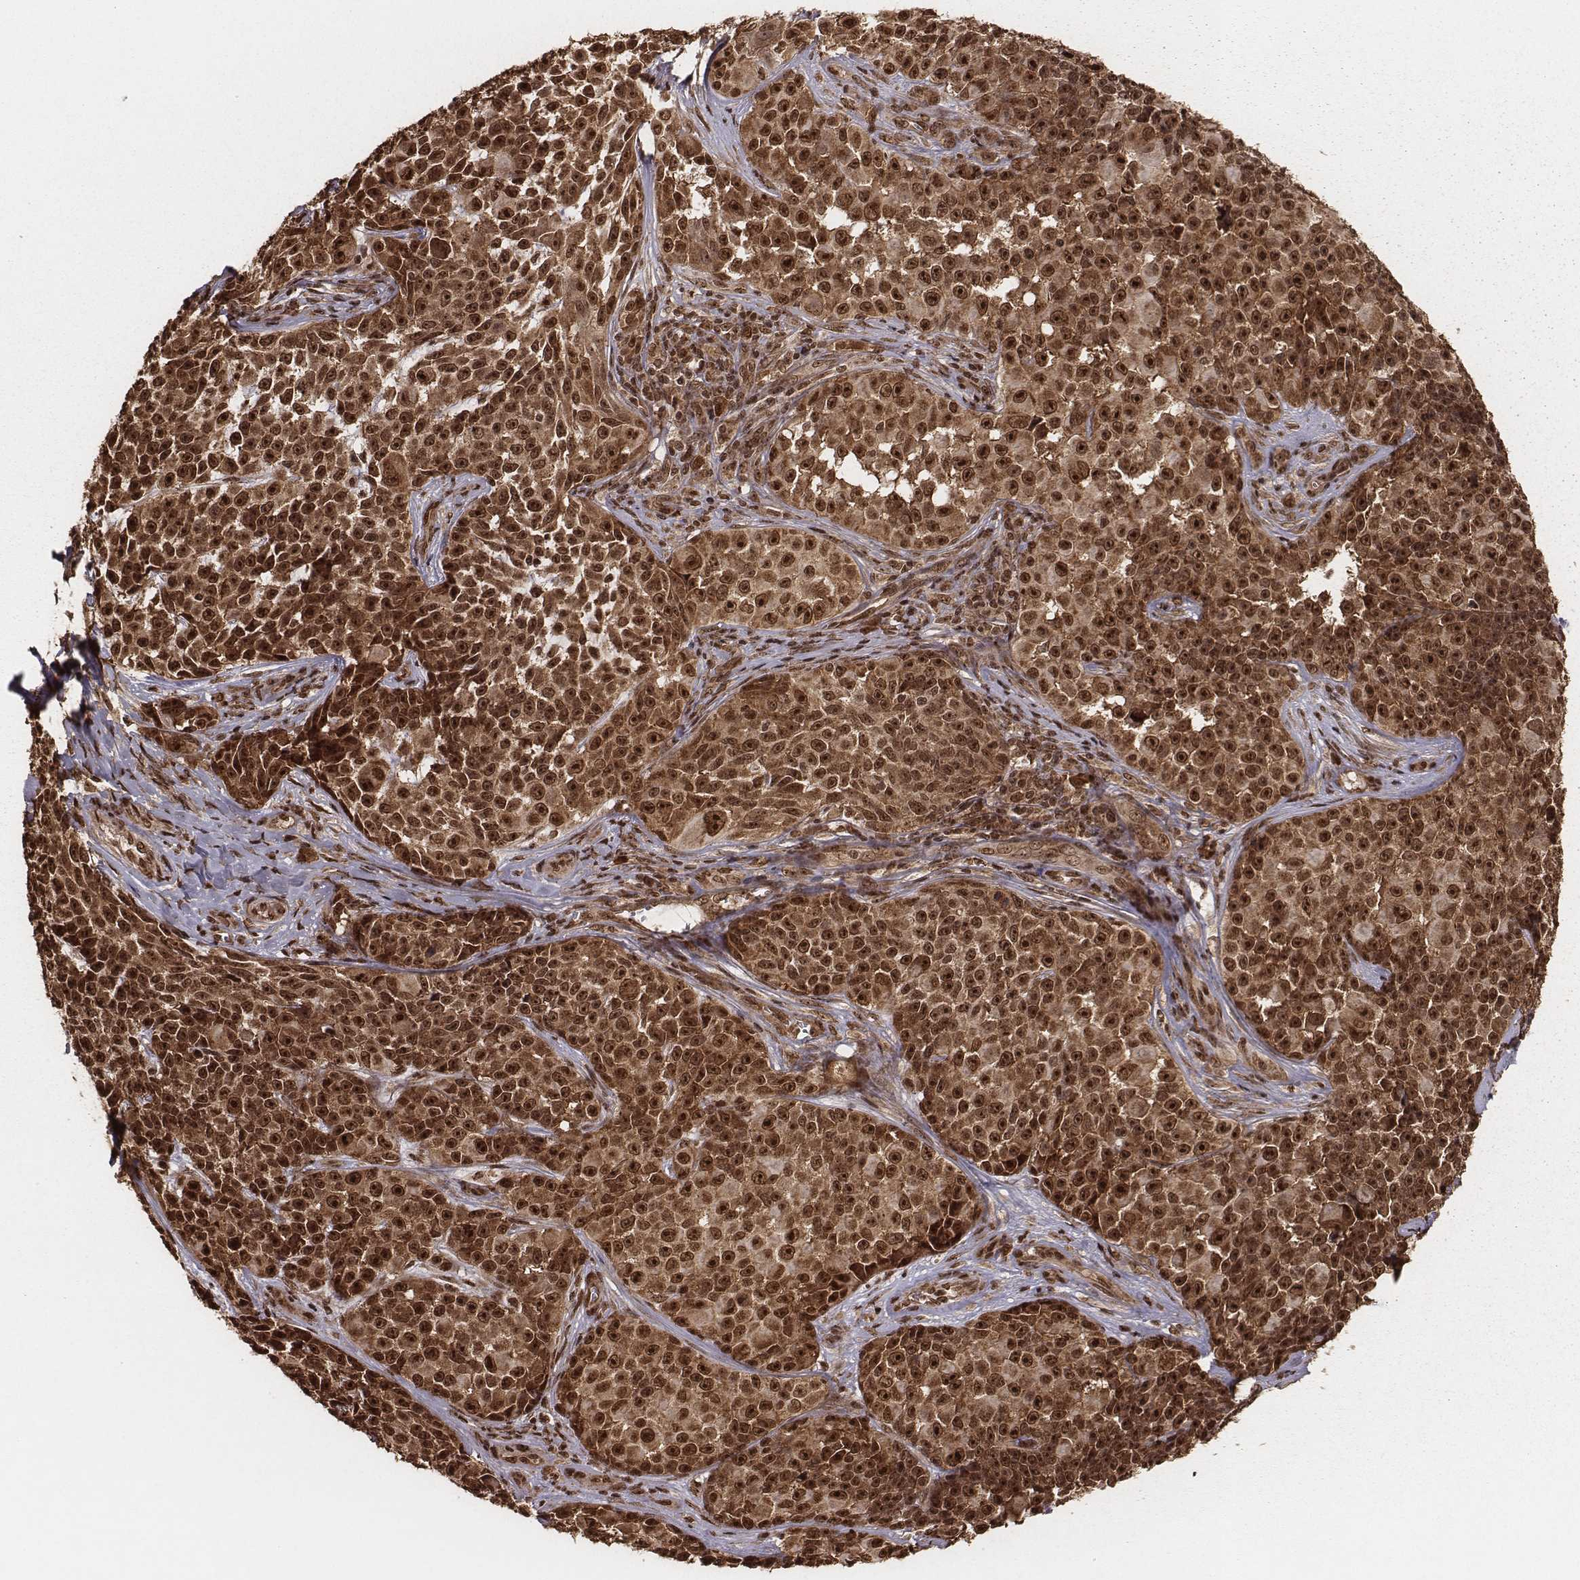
{"staining": {"intensity": "strong", "quantity": ">75%", "location": "cytoplasmic/membranous,nuclear"}, "tissue": "melanoma", "cell_type": "Tumor cells", "image_type": "cancer", "snomed": [{"axis": "morphology", "description": "Malignant melanoma, NOS"}, {"axis": "topography", "description": "Skin"}], "caption": "Malignant melanoma stained with DAB IHC demonstrates high levels of strong cytoplasmic/membranous and nuclear positivity in approximately >75% of tumor cells.", "gene": "NFX1", "patient": {"sex": "female", "age": 88}}